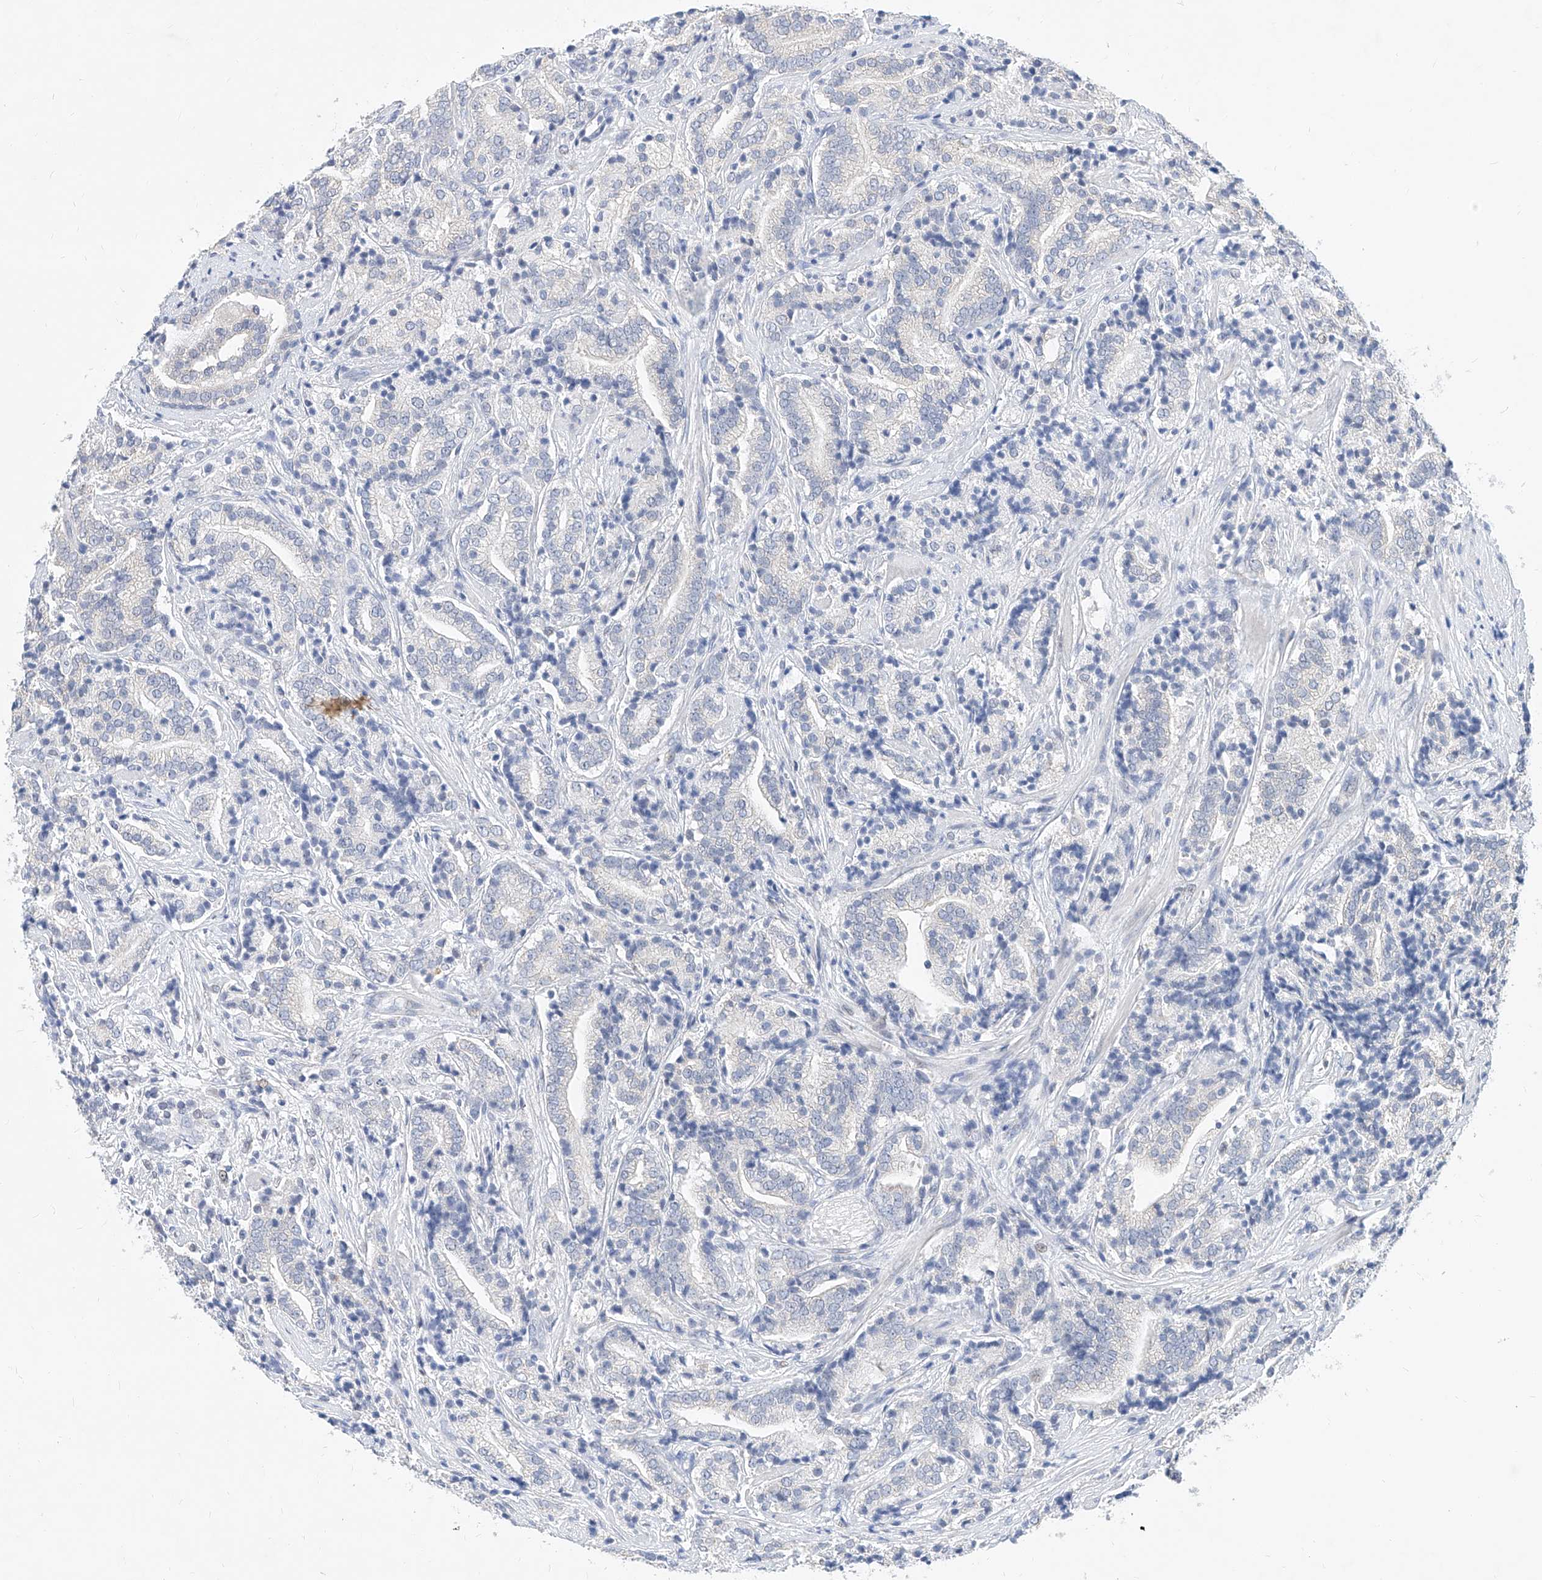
{"staining": {"intensity": "negative", "quantity": "none", "location": "none"}, "tissue": "prostate cancer", "cell_type": "Tumor cells", "image_type": "cancer", "snomed": [{"axis": "morphology", "description": "Adenocarcinoma, High grade"}, {"axis": "topography", "description": "Prostate"}], "caption": "DAB immunohistochemical staining of prostate cancer (high-grade adenocarcinoma) demonstrates no significant positivity in tumor cells.", "gene": "MX2", "patient": {"sex": "male", "age": 57}}